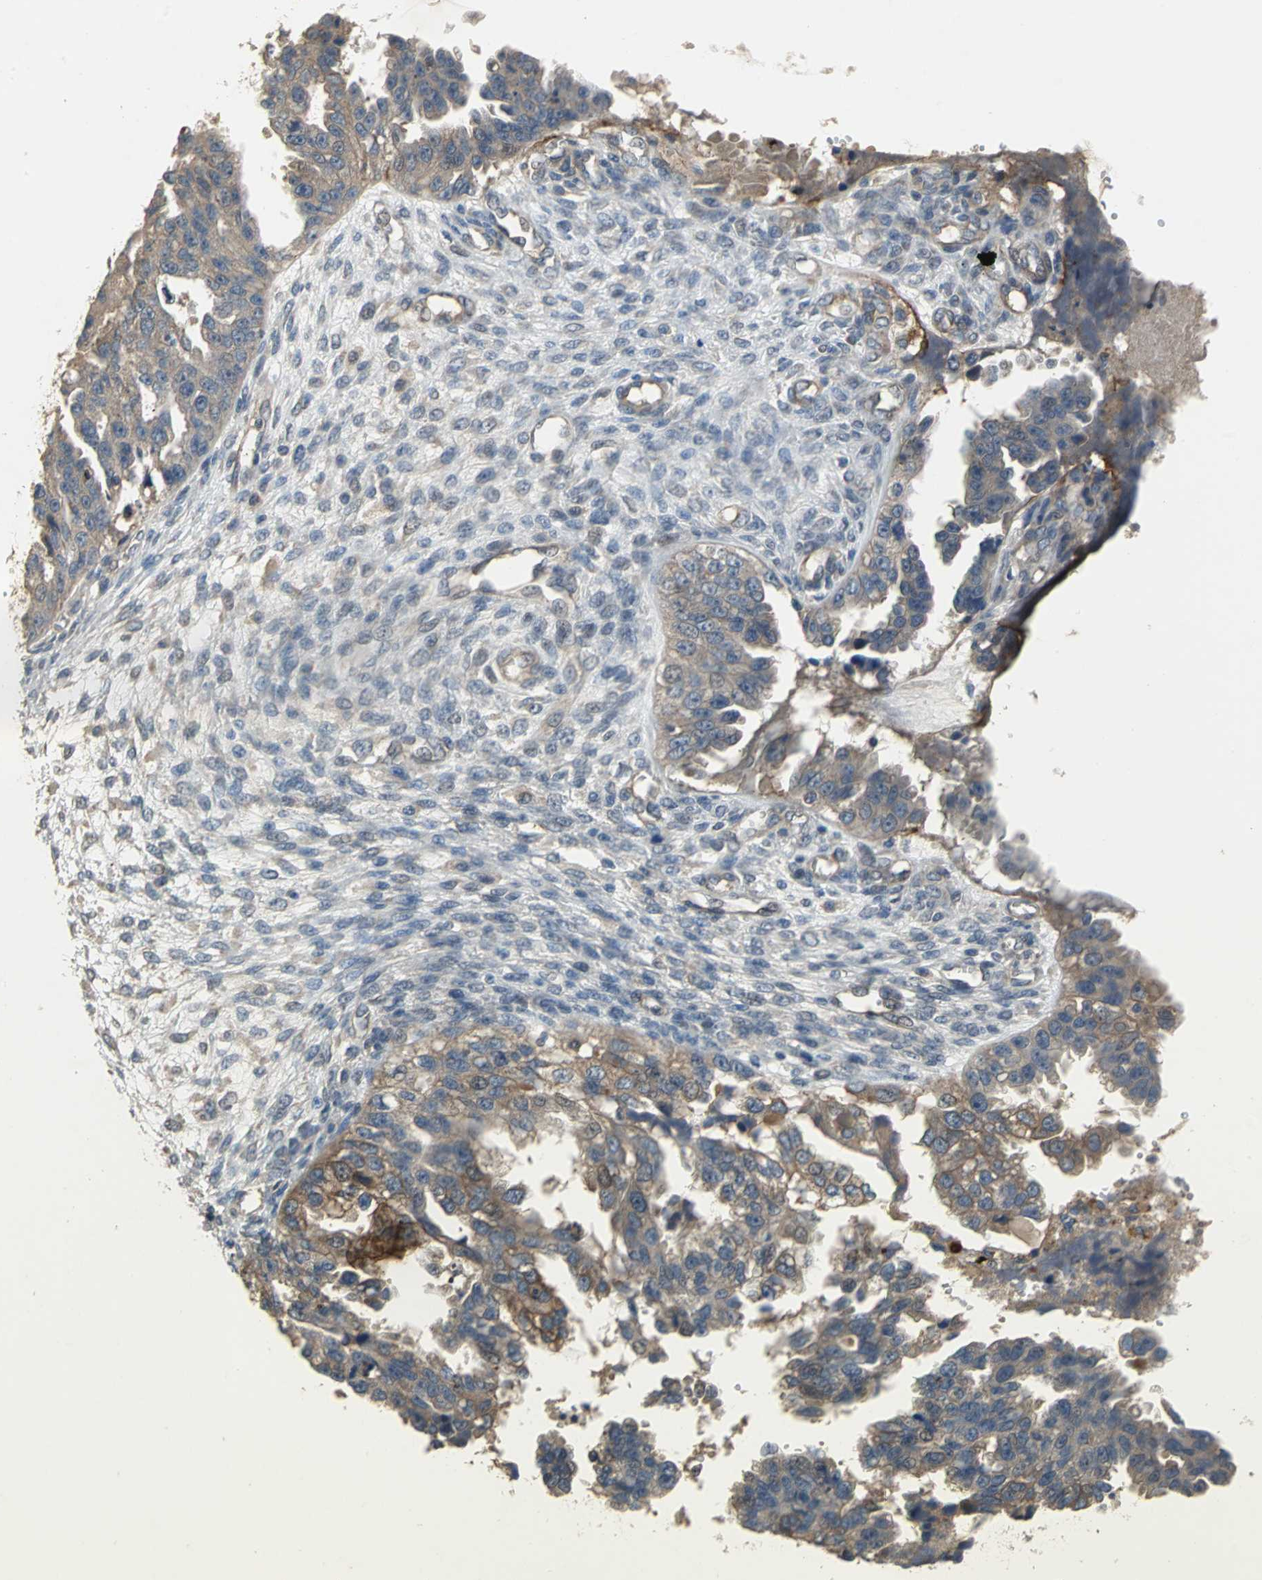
{"staining": {"intensity": "moderate", "quantity": ">75%", "location": "cytoplasmic/membranous"}, "tissue": "ovarian cancer", "cell_type": "Tumor cells", "image_type": "cancer", "snomed": [{"axis": "morphology", "description": "Cystadenocarcinoma, serous, NOS"}, {"axis": "topography", "description": "Ovary"}], "caption": "Ovarian serous cystadenocarcinoma tissue reveals moderate cytoplasmic/membranous positivity in about >75% of tumor cells, visualized by immunohistochemistry.", "gene": "MET", "patient": {"sex": "female", "age": 58}}